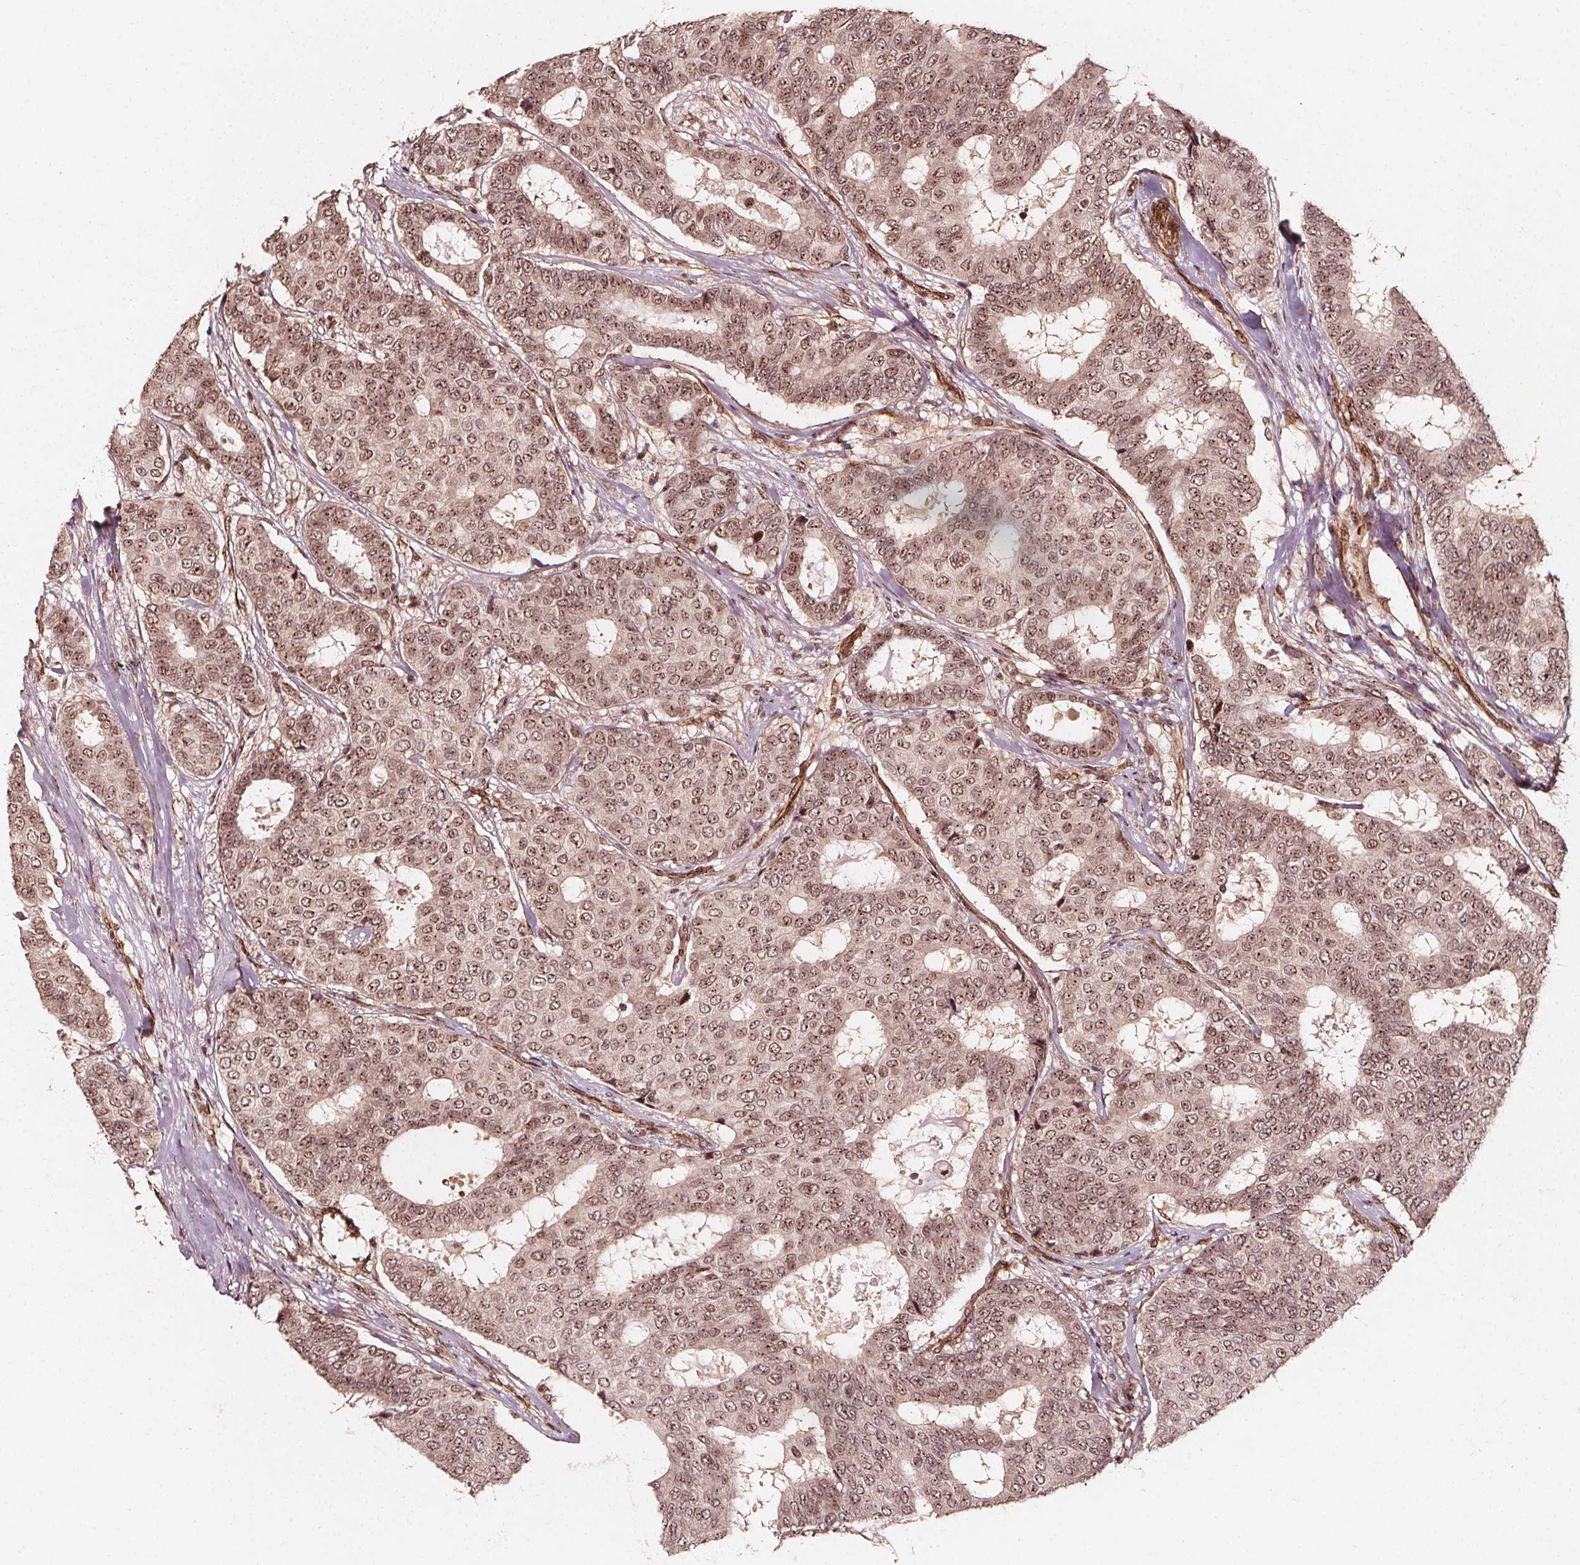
{"staining": {"intensity": "moderate", "quantity": ">75%", "location": "cytoplasmic/membranous,nuclear"}, "tissue": "breast cancer", "cell_type": "Tumor cells", "image_type": "cancer", "snomed": [{"axis": "morphology", "description": "Duct carcinoma"}, {"axis": "topography", "description": "Breast"}], "caption": "A brown stain shows moderate cytoplasmic/membranous and nuclear positivity of a protein in breast cancer (intraductal carcinoma) tumor cells.", "gene": "EXOSC9", "patient": {"sex": "female", "age": 75}}